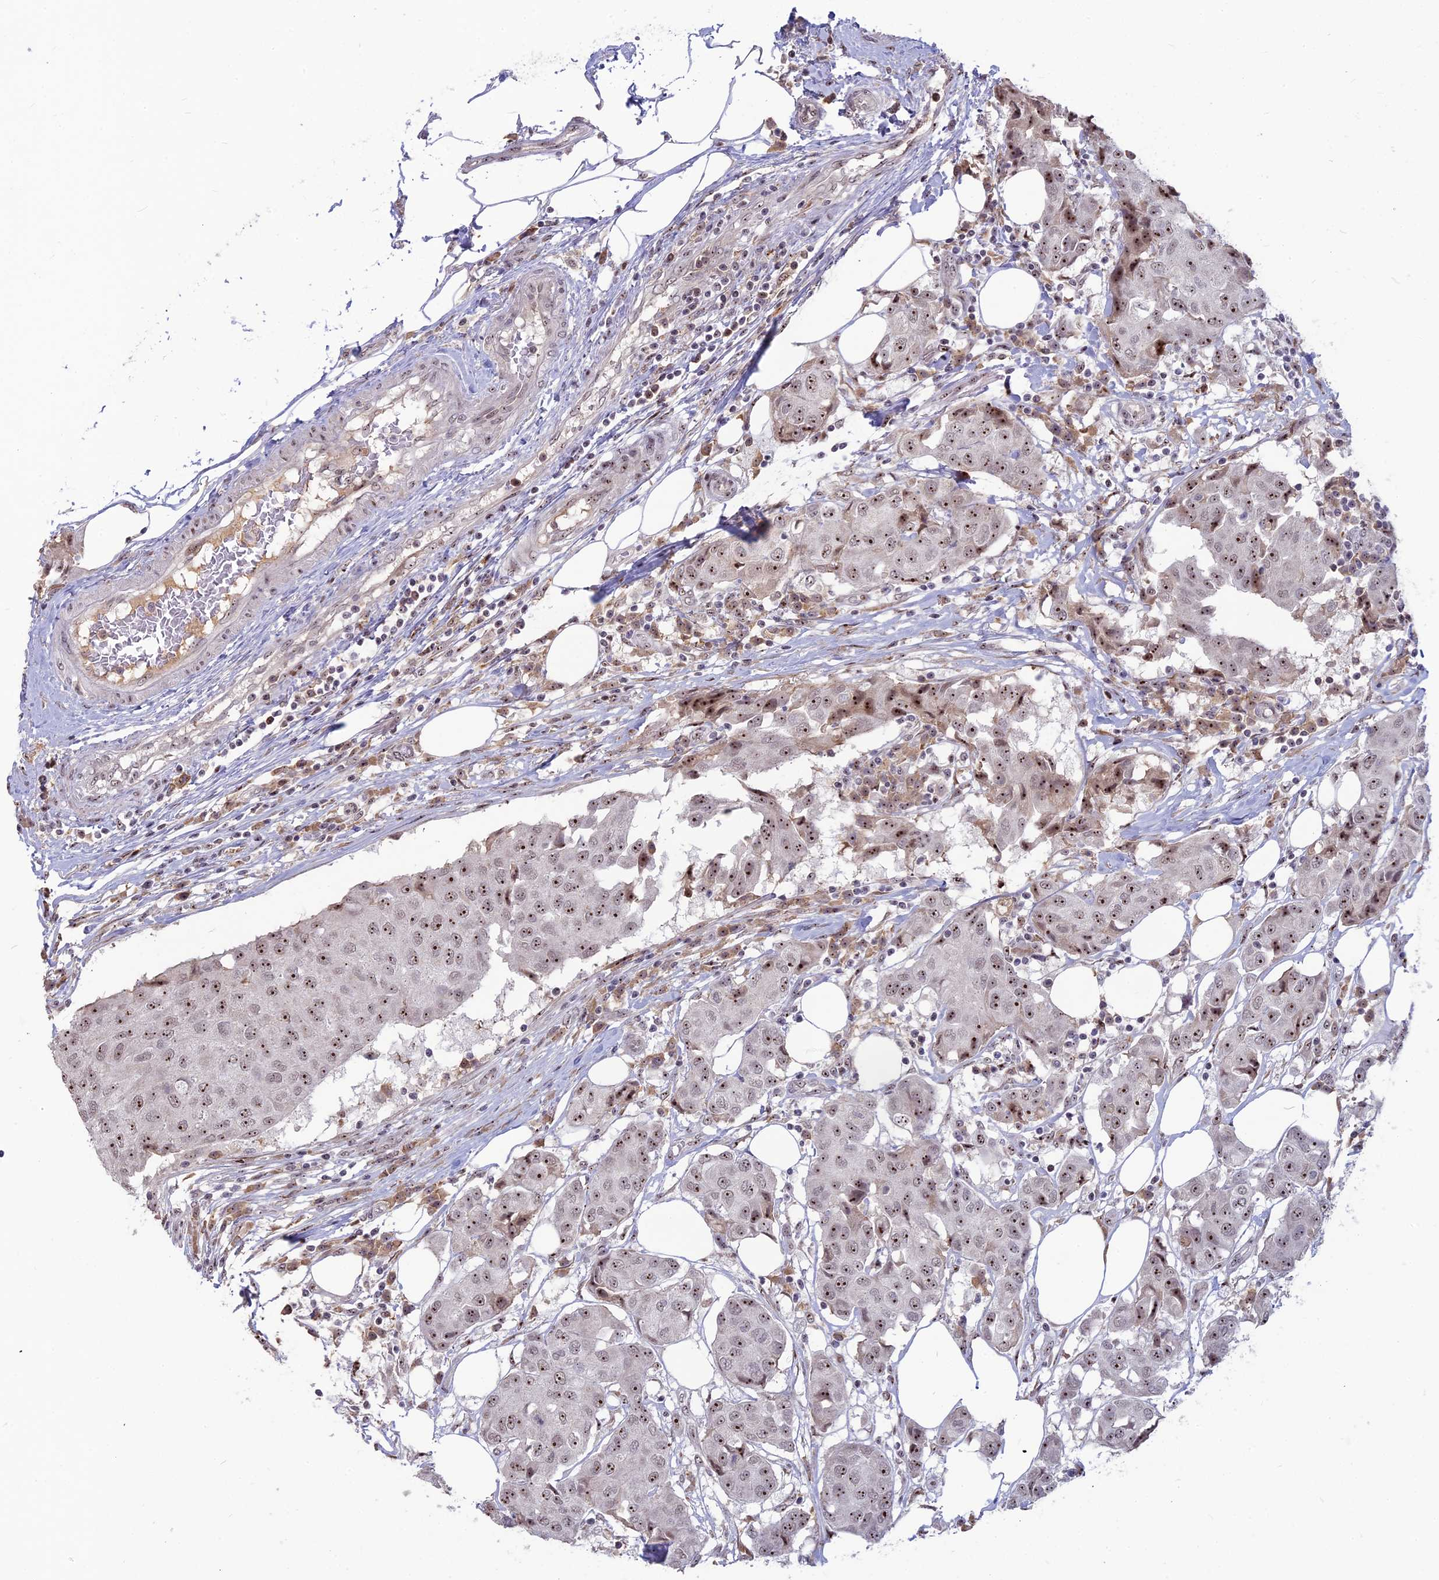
{"staining": {"intensity": "strong", "quantity": ">75%", "location": "nuclear"}, "tissue": "breast cancer", "cell_type": "Tumor cells", "image_type": "cancer", "snomed": [{"axis": "morphology", "description": "Duct carcinoma"}, {"axis": "topography", "description": "Breast"}], "caption": "Breast intraductal carcinoma was stained to show a protein in brown. There is high levels of strong nuclear positivity in about >75% of tumor cells. The protein of interest is shown in brown color, while the nuclei are stained blue.", "gene": "FAM131A", "patient": {"sex": "female", "age": 80}}